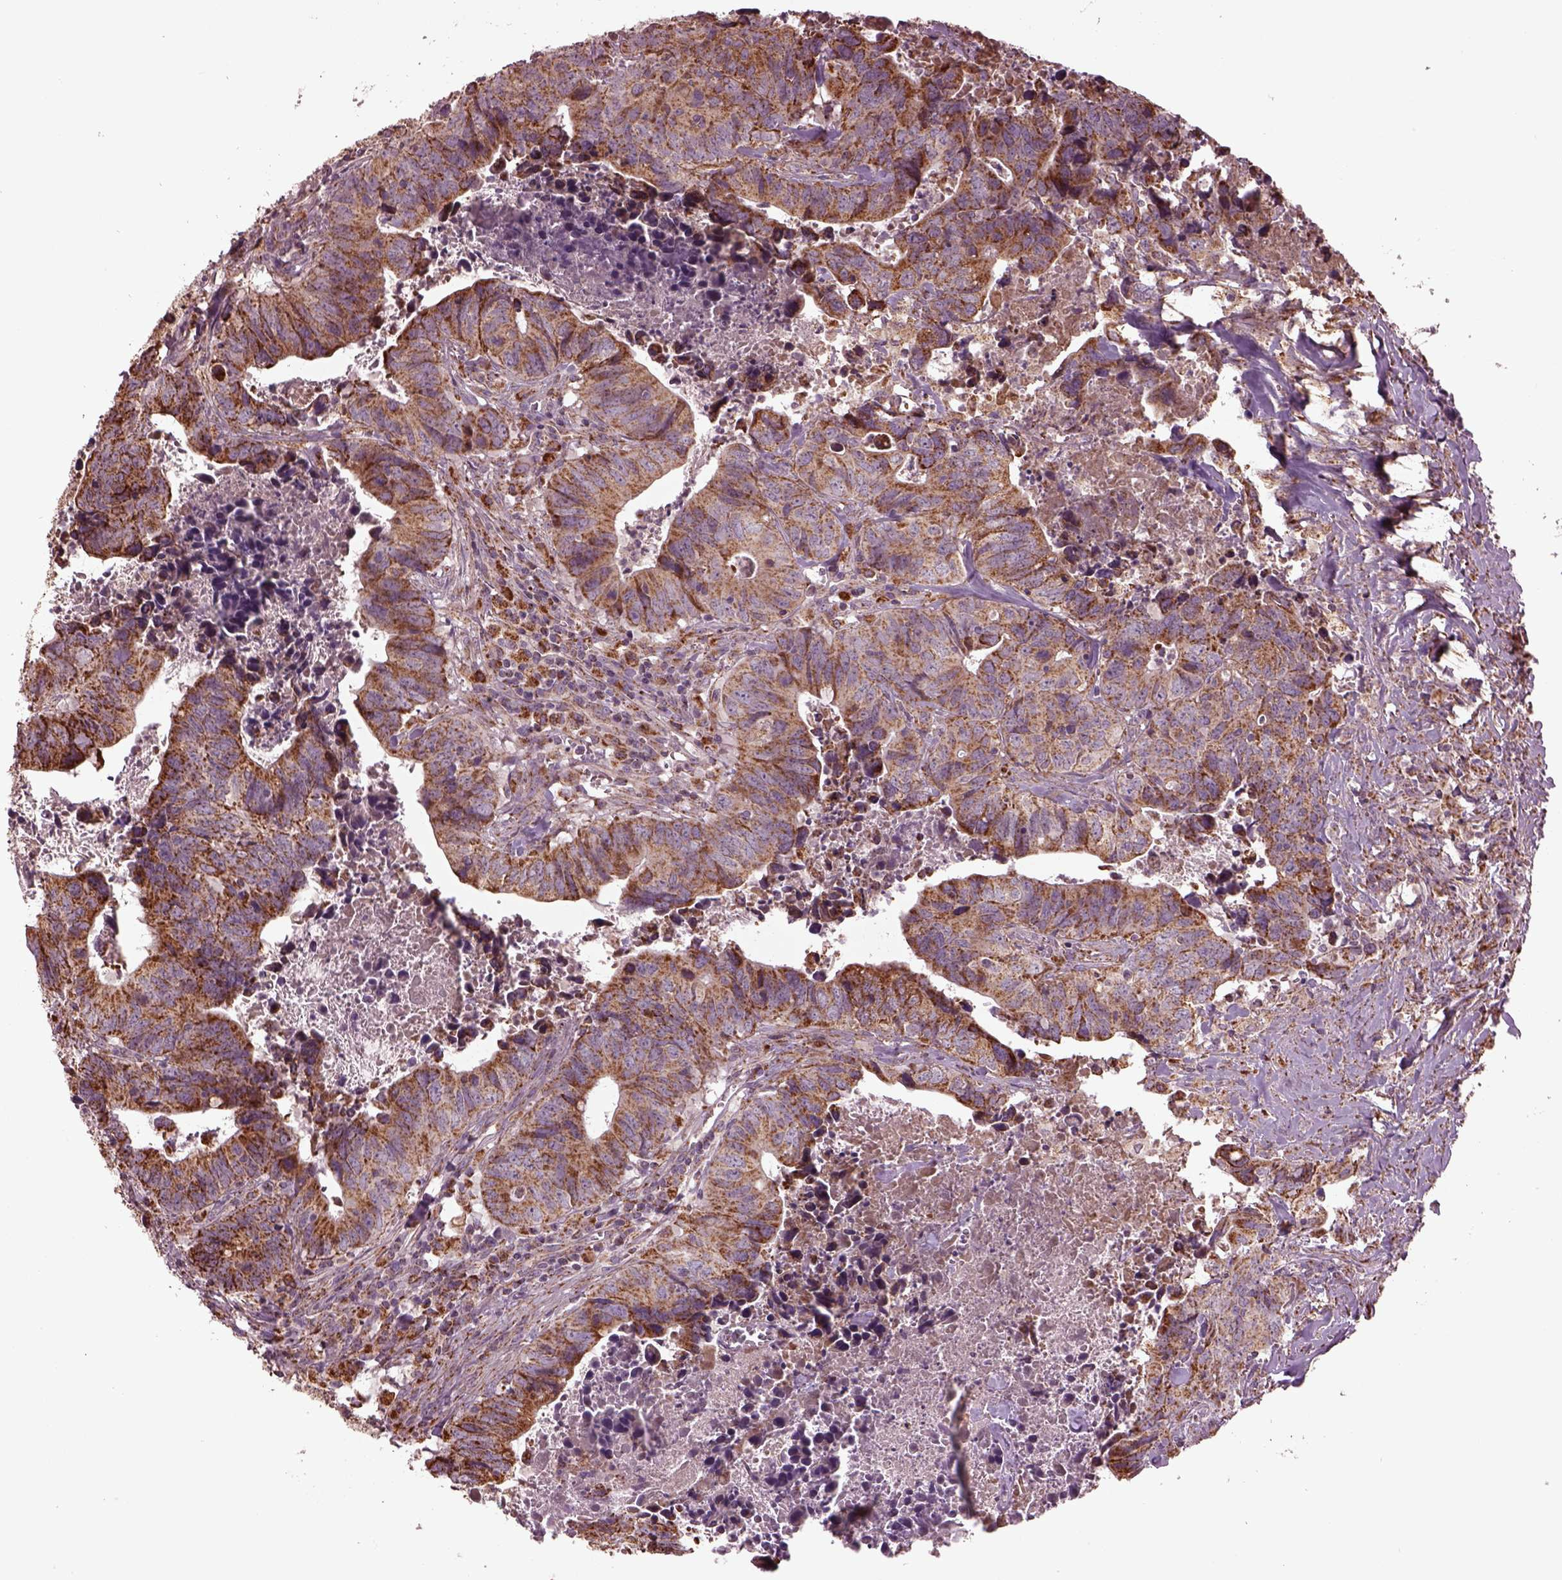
{"staining": {"intensity": "moderate", "quantity": ">75%", "location": "cytoplasmic/membranous"}, "tissue": "colorectal cancer", "cell_type": "Tumor cells", "image_type": "cancer", "snomed": [{"axis": "morphology", "description": "Adenocarcinoma, NOS"}, {"axis": "topography", "description": "Colon"}], "caption": "A brown stain labels moderate cytoplasmic/membranous staining of a protein in human colorectal cancer tumor cells.", "gene": "TMEM254", "patient": {"sex": "female", "age": 82}}